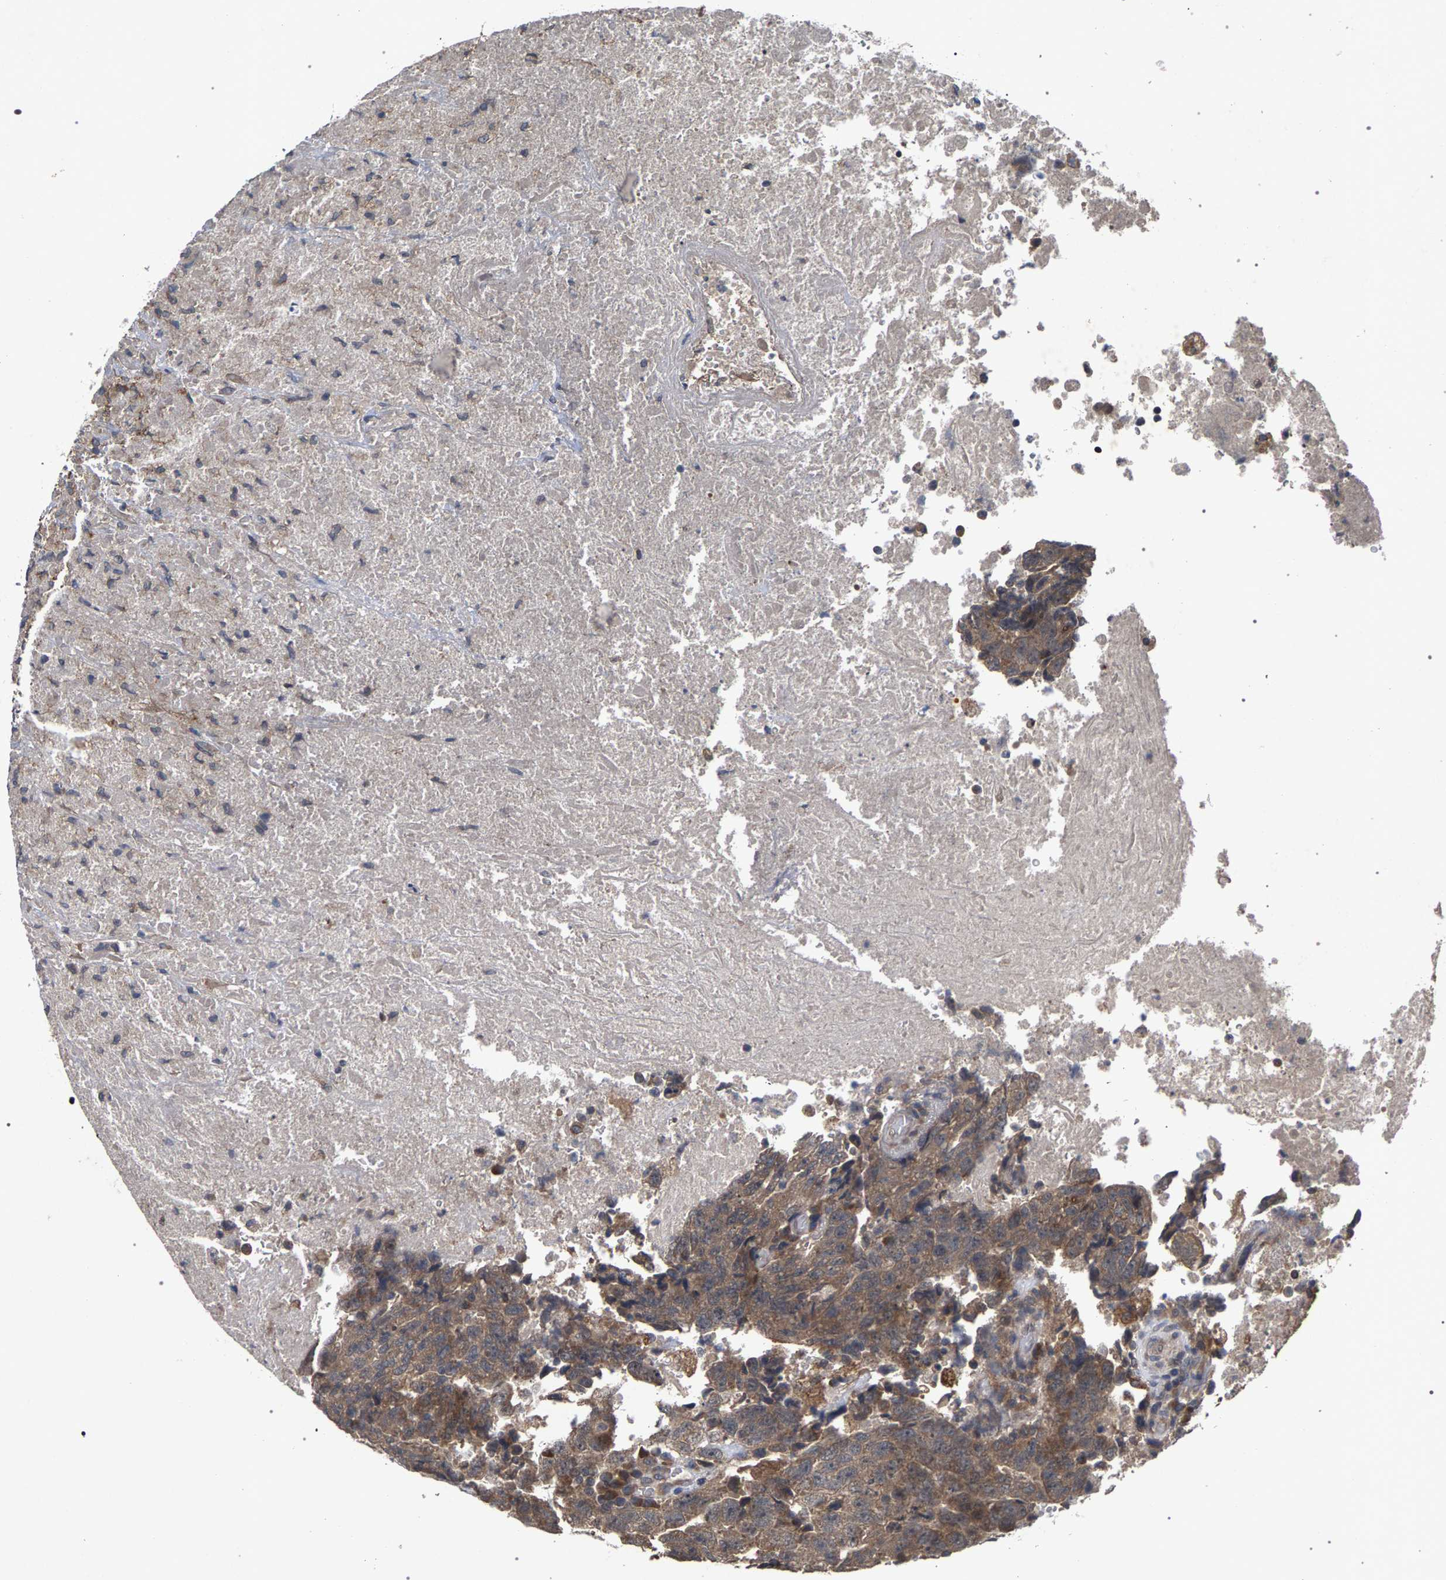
{"staining": {"intensity": "moderate", "quantity": ">75%", "location": "cytoplasmic/membranous"}, "tissue": "testis cancer", "cell_type": "Tumor cells", "image_type": "cancer", "snomed": [{"axis": "morphology", "description": "Necrosis, NOS"}, {"axis": "morphology", "description": "Carcinoma, Embryonal, NOS"}, {"axis": "topography", "description": "Testis"}], "caption": "High-magnification brightfield microscopy of embryonal carcinoma (testis) stained with DAB (brown) and counterstained with hematoxylin (blue). tumor cells exhibit moderate cytoplasmic/membranous expression is identified in about>75% of cells.", "gene": "SLC4A4", "patient": {"sex": "male", "age": 19}}